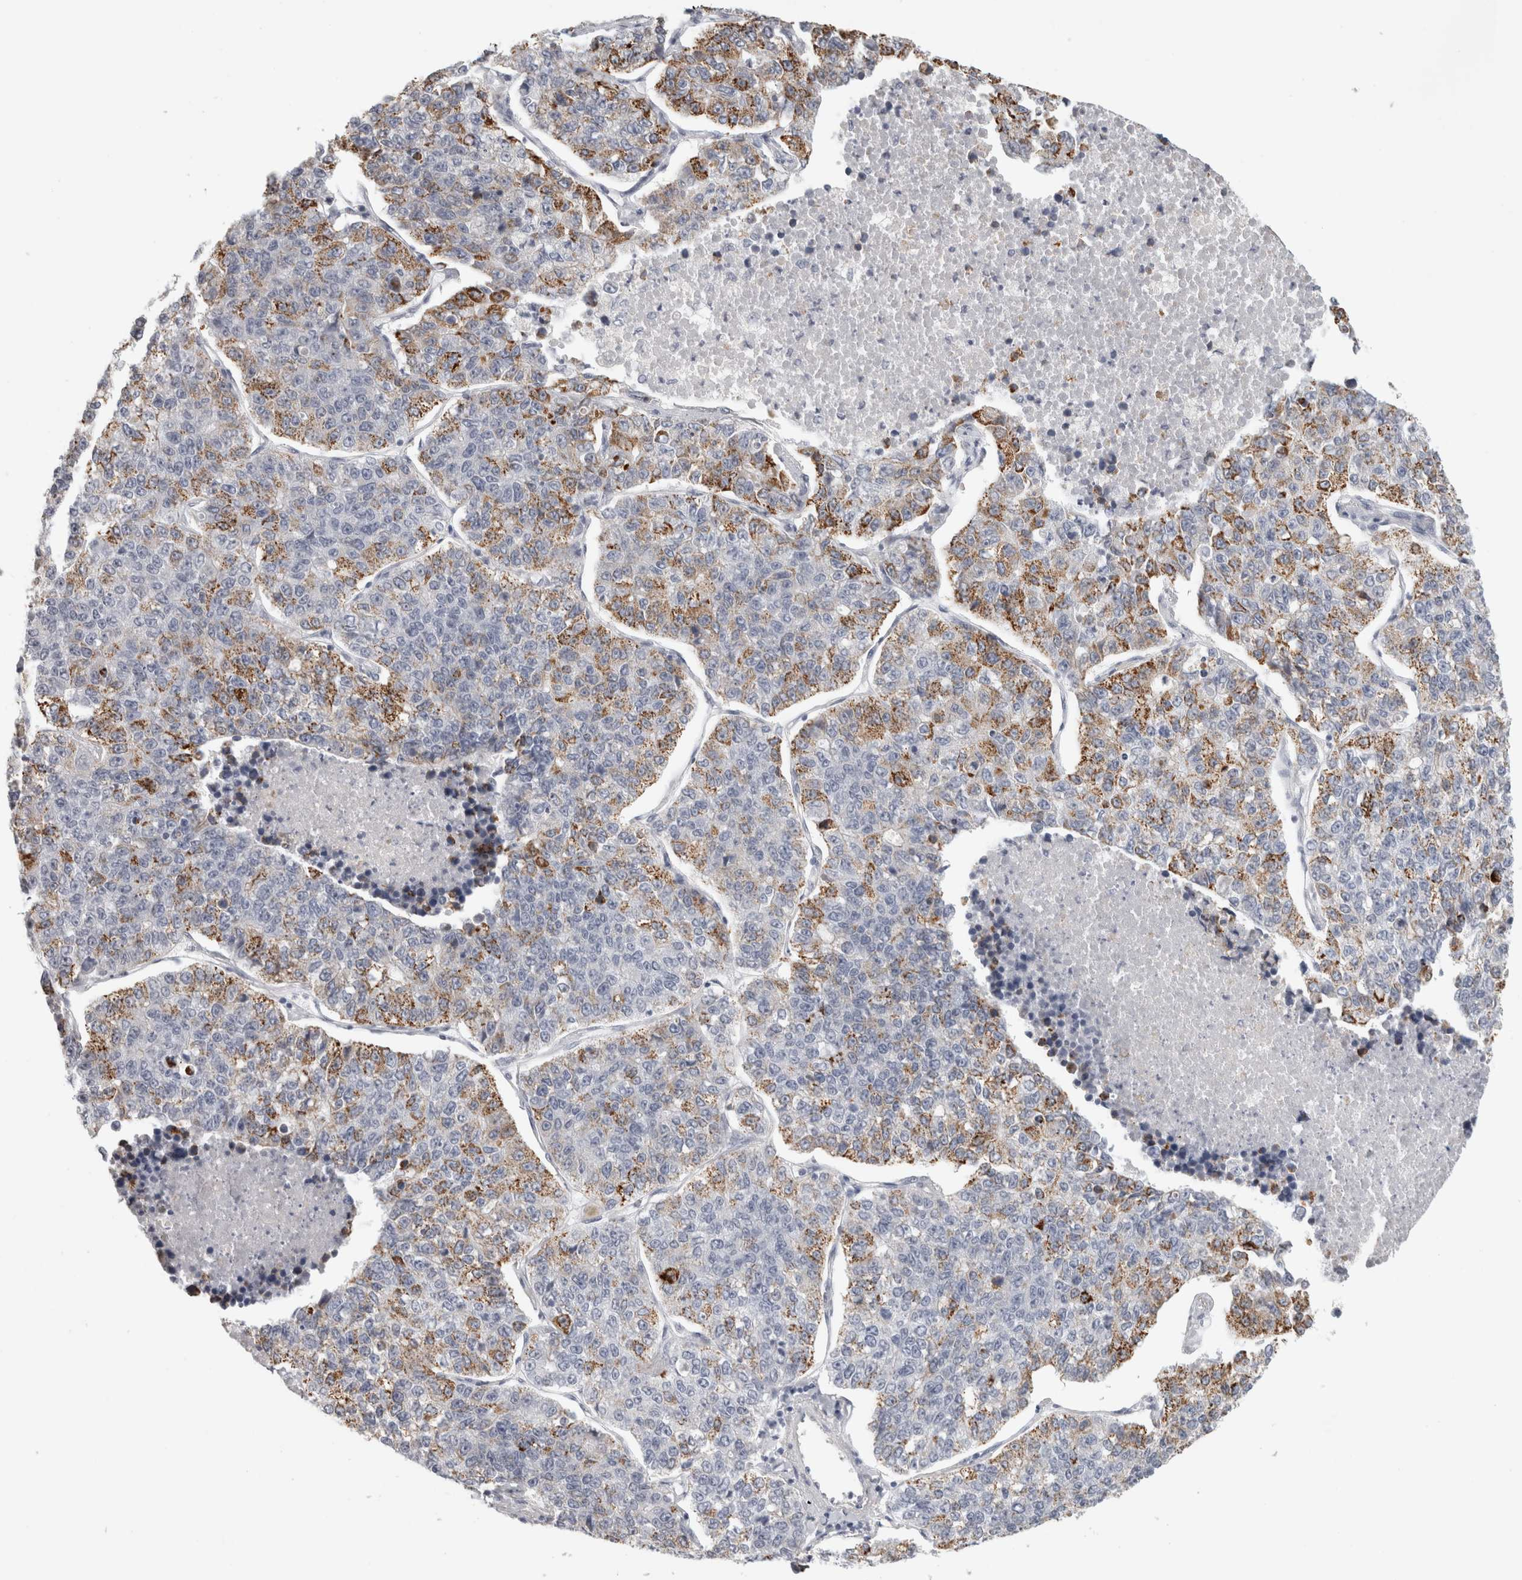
{"staining": {"intensity": "moderate", "quantity": "25%-75%", "location": "cytoplasmic/membranous"}, "tissue": "lung cancer", "cell_type": "Tumor cells", "image_type": "cancer", "snomed": [{"axis": "morphology", "description": "Adenocarcinoma, NOS"}, {"axis": "topography", "description": "Lung"}], "caption": "The immunohistochemical stain labels moderate cytoplasmic/membranous expression in tumor cells of lung adenocarcinoma tissue.", "gene": "FBLIM1", "patient": {"sex": "male", "age": 49}}